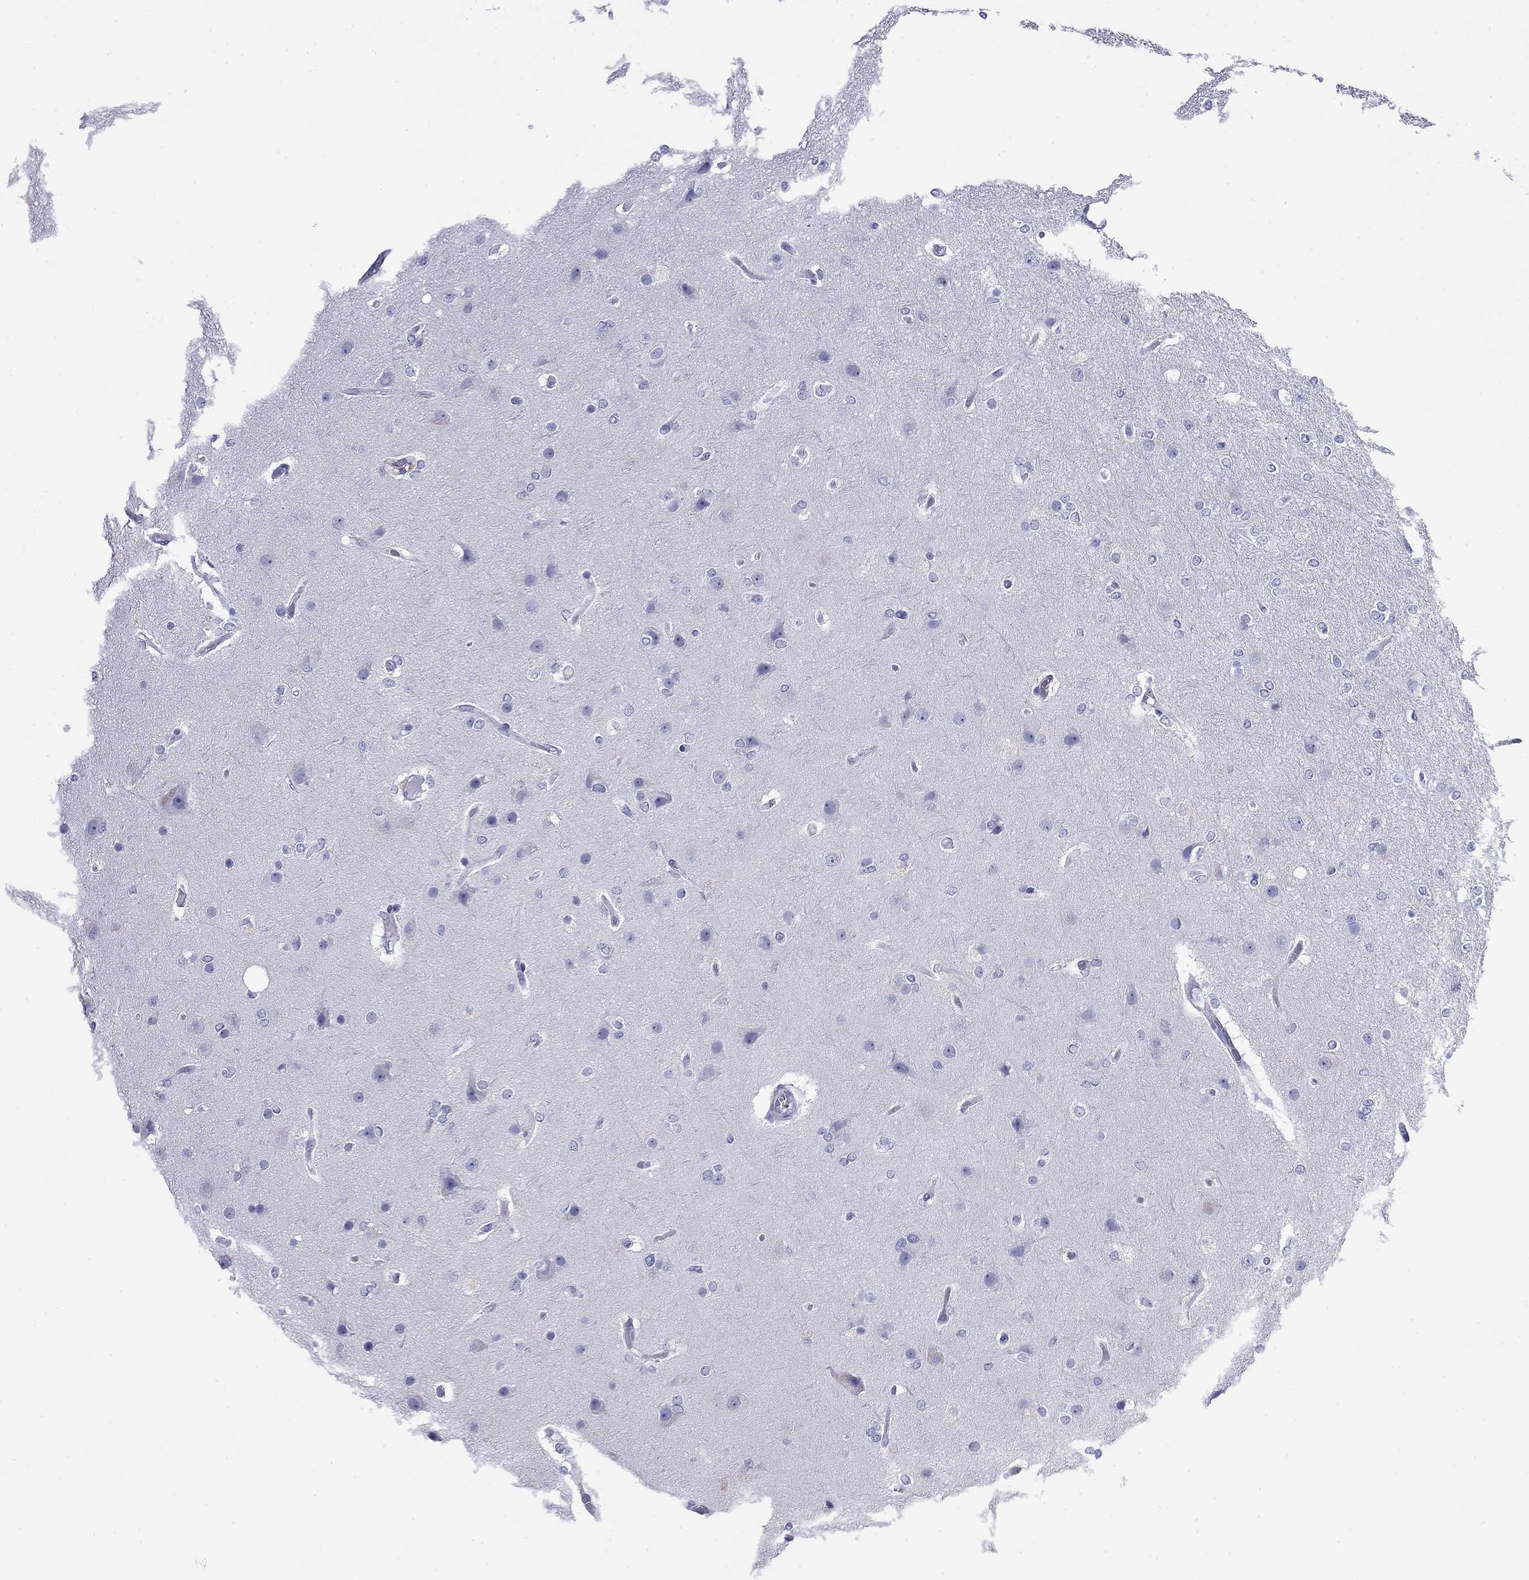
{"staining": {"intensity": "negative", "quantity": "none", "location": "none"}, "tissue": "glioma", "cell_type": "Tumor cells", "image_type": "cancer", "snomed": [{"axis": "morphology", "description": "Glioma, malignant, High grade"}, {"axis": "topography", "description": "Brain"}], "caption": "There is no significant staining in tumor cells of glioma.", "gene": "FIGLA", "patient": {"sex": "female", "age": 61}}